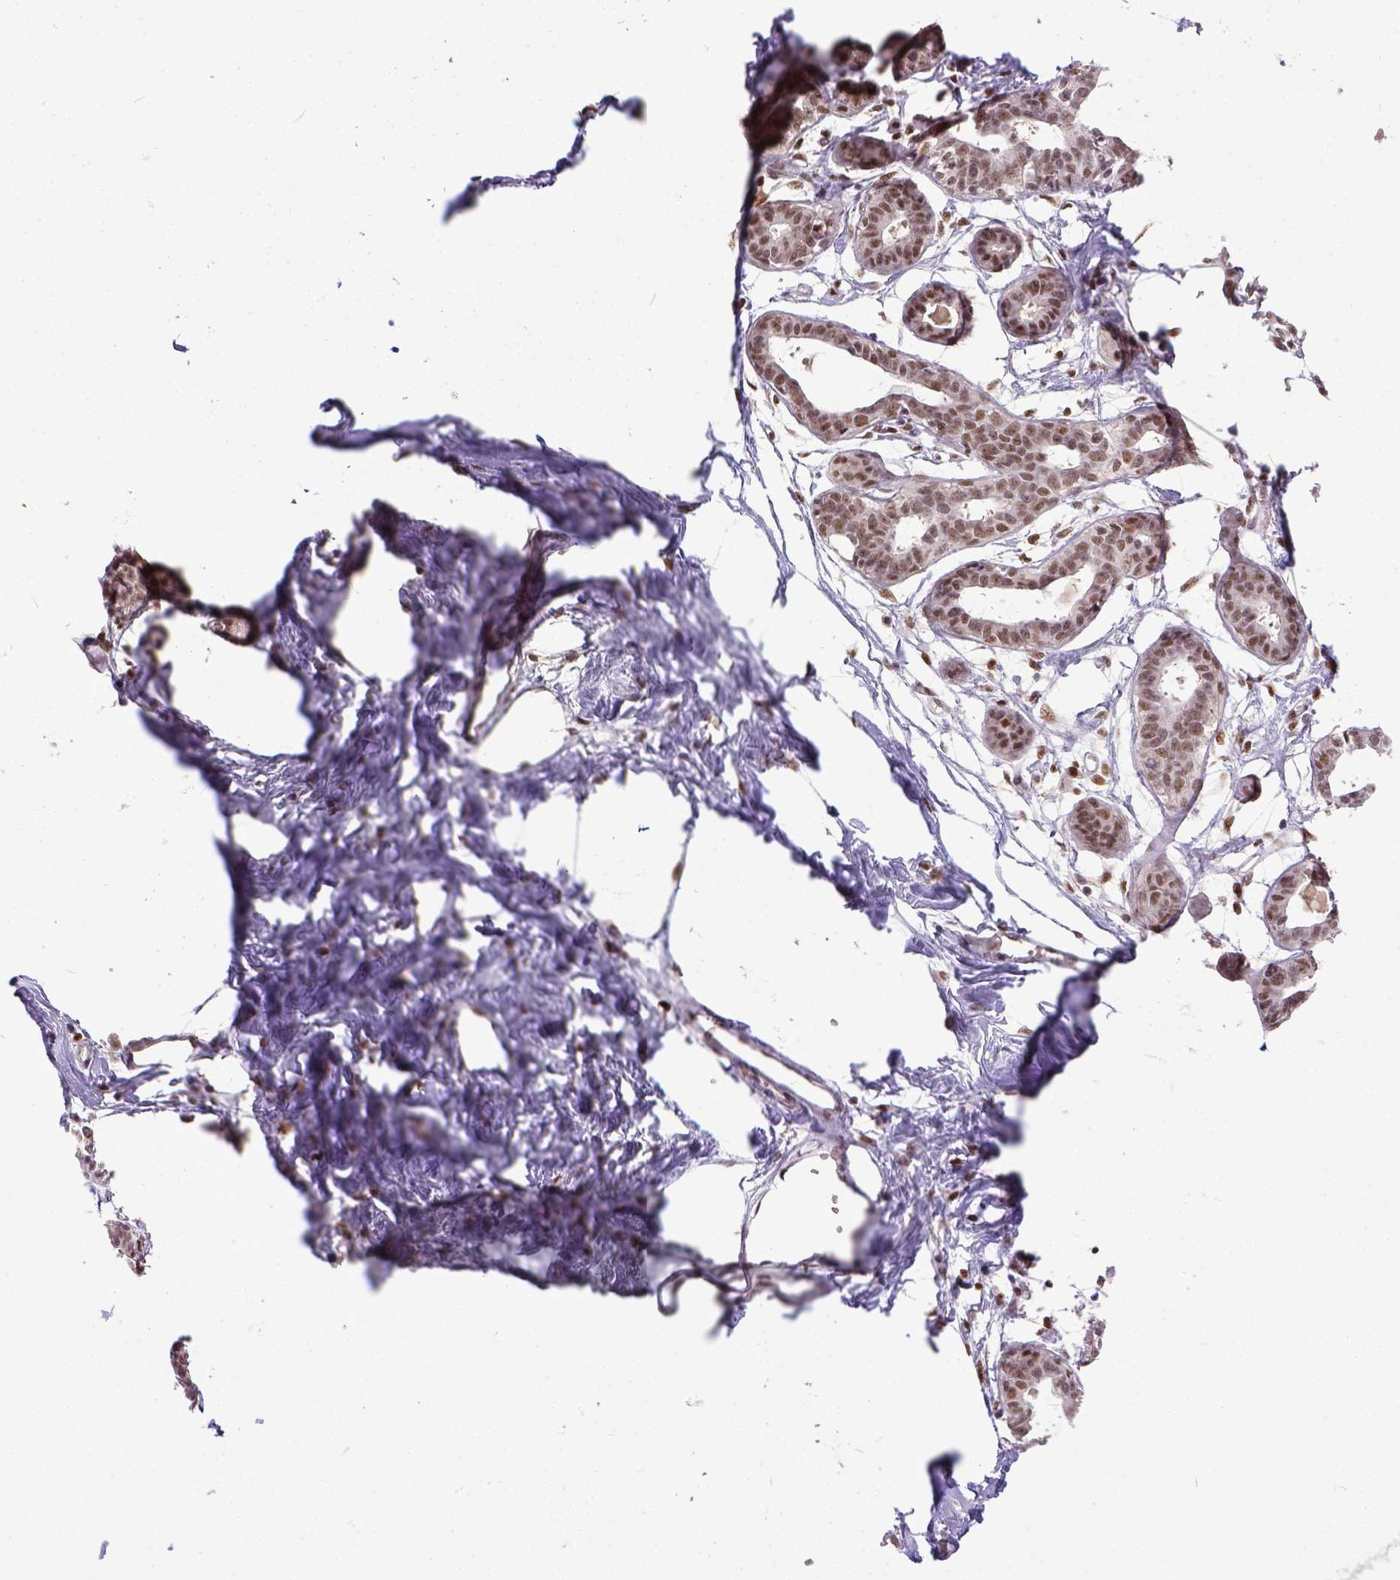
{"staining": {"intensity": "moderate", "quantity": ">75%", "location": "nuclear"}, "tissue": "breast", "cell_type": "Adipocytes", "image_type": "normal", "snomed": [{"axis": "morphology", "description": "Normal tissue, NOS"}, {"axis": "topography", "description": "Breast"}], "caption": "Immunohistochemical staining of benign breast demonstrates >75% levels of moderate nuclear protein expression in approximately >75% of adipocytes.", "gene": "ERCC1", "patient": {"sex": "female", "age": 45}}